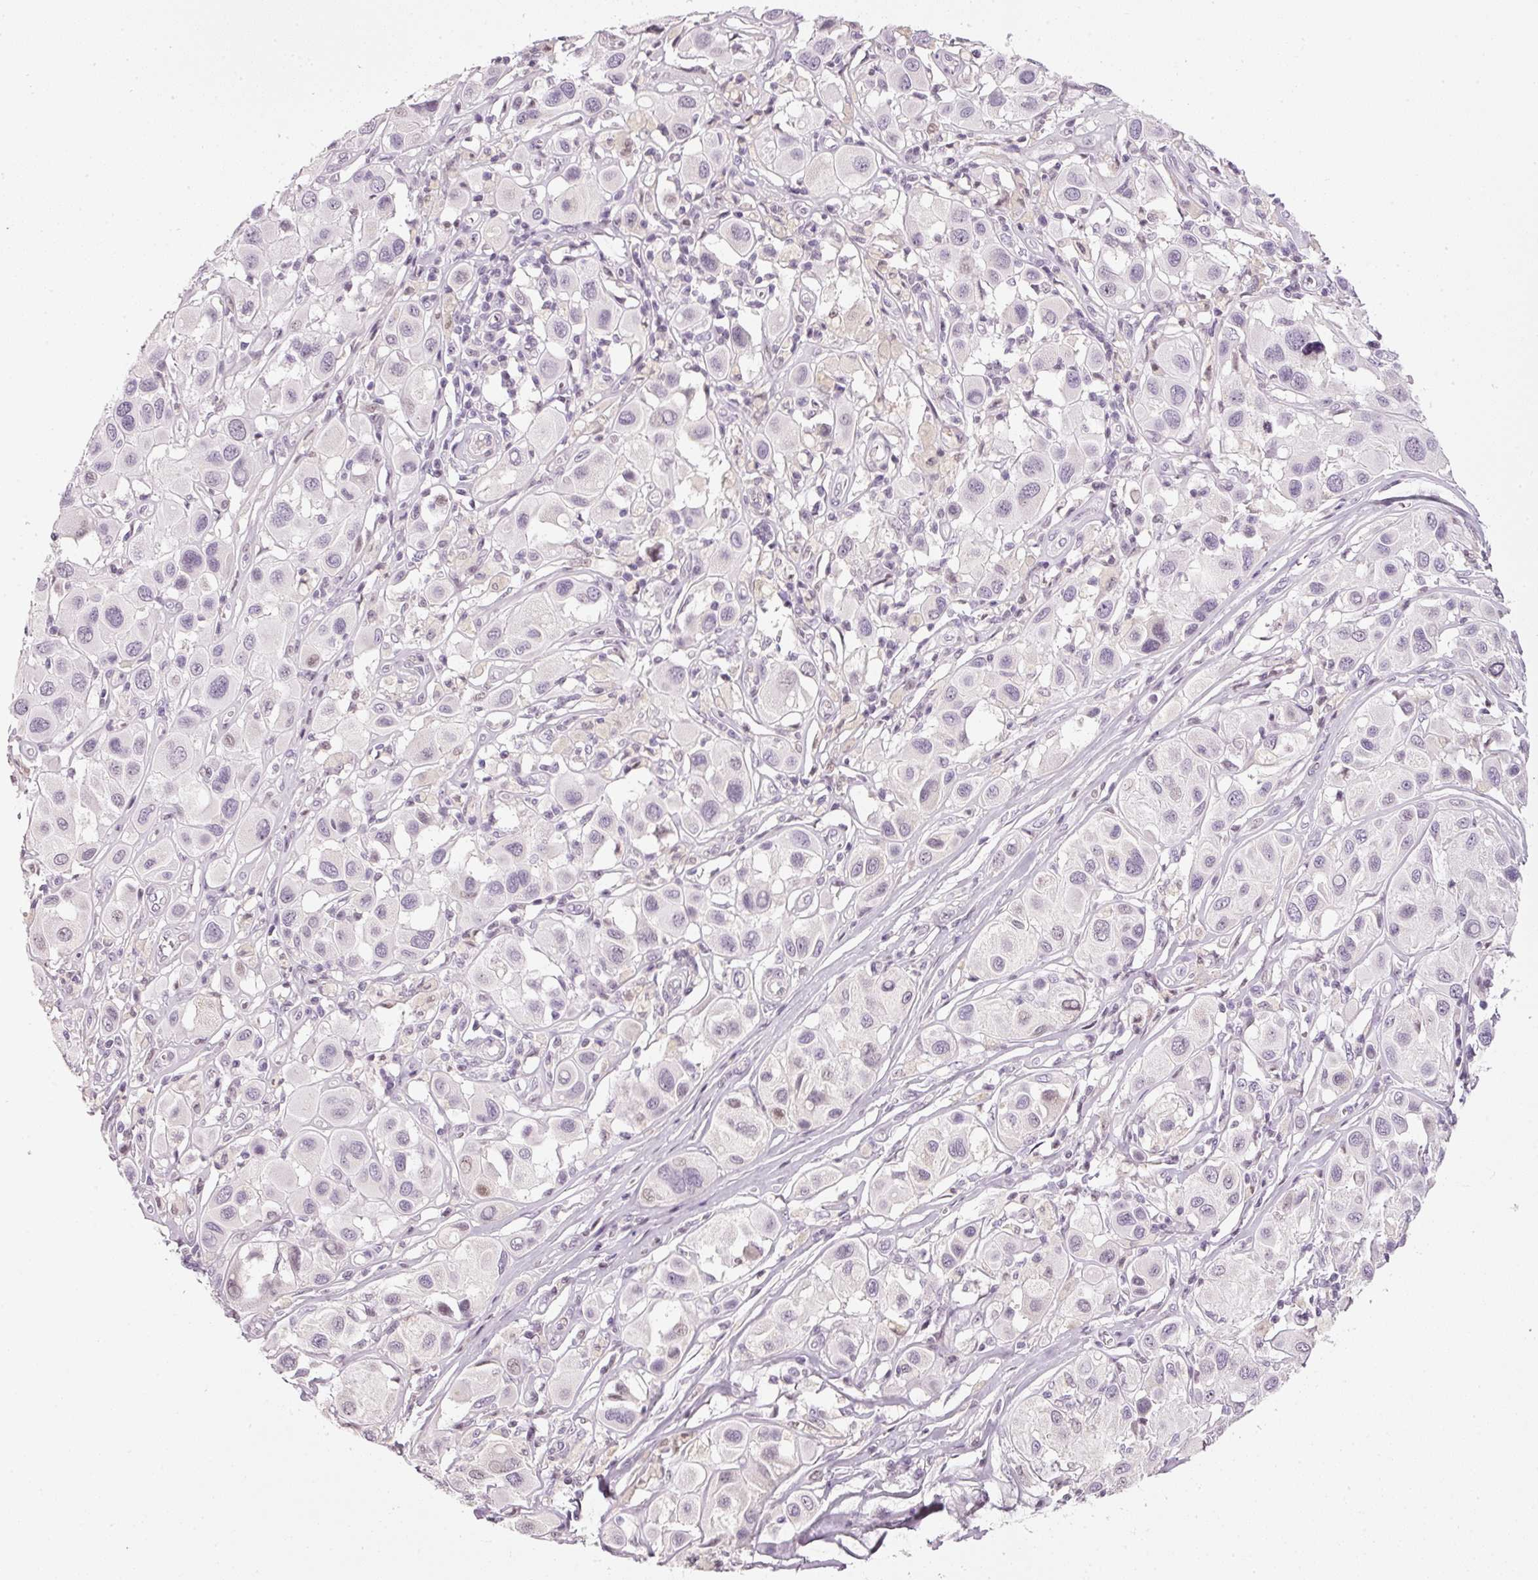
{"staining": {"intensity": "weak", "quantity": "<25%", "location": "nuclear"}, "tissue": "melanoma", "cell_type": "Tumor cells", "image_type": "cancer", "snomed": [{"axis": "morphology", "description": "Malignant melanoma, Metastatic site"}, {"axis": "topography", "description": "Skin"}], "caption": "This is an IHC photomicrograph of human malignant melanoma (metastatic site). There is no expression in tumor cells.", "gene": "NRDE2", "patient": {"sex": "male", "age": 41}}